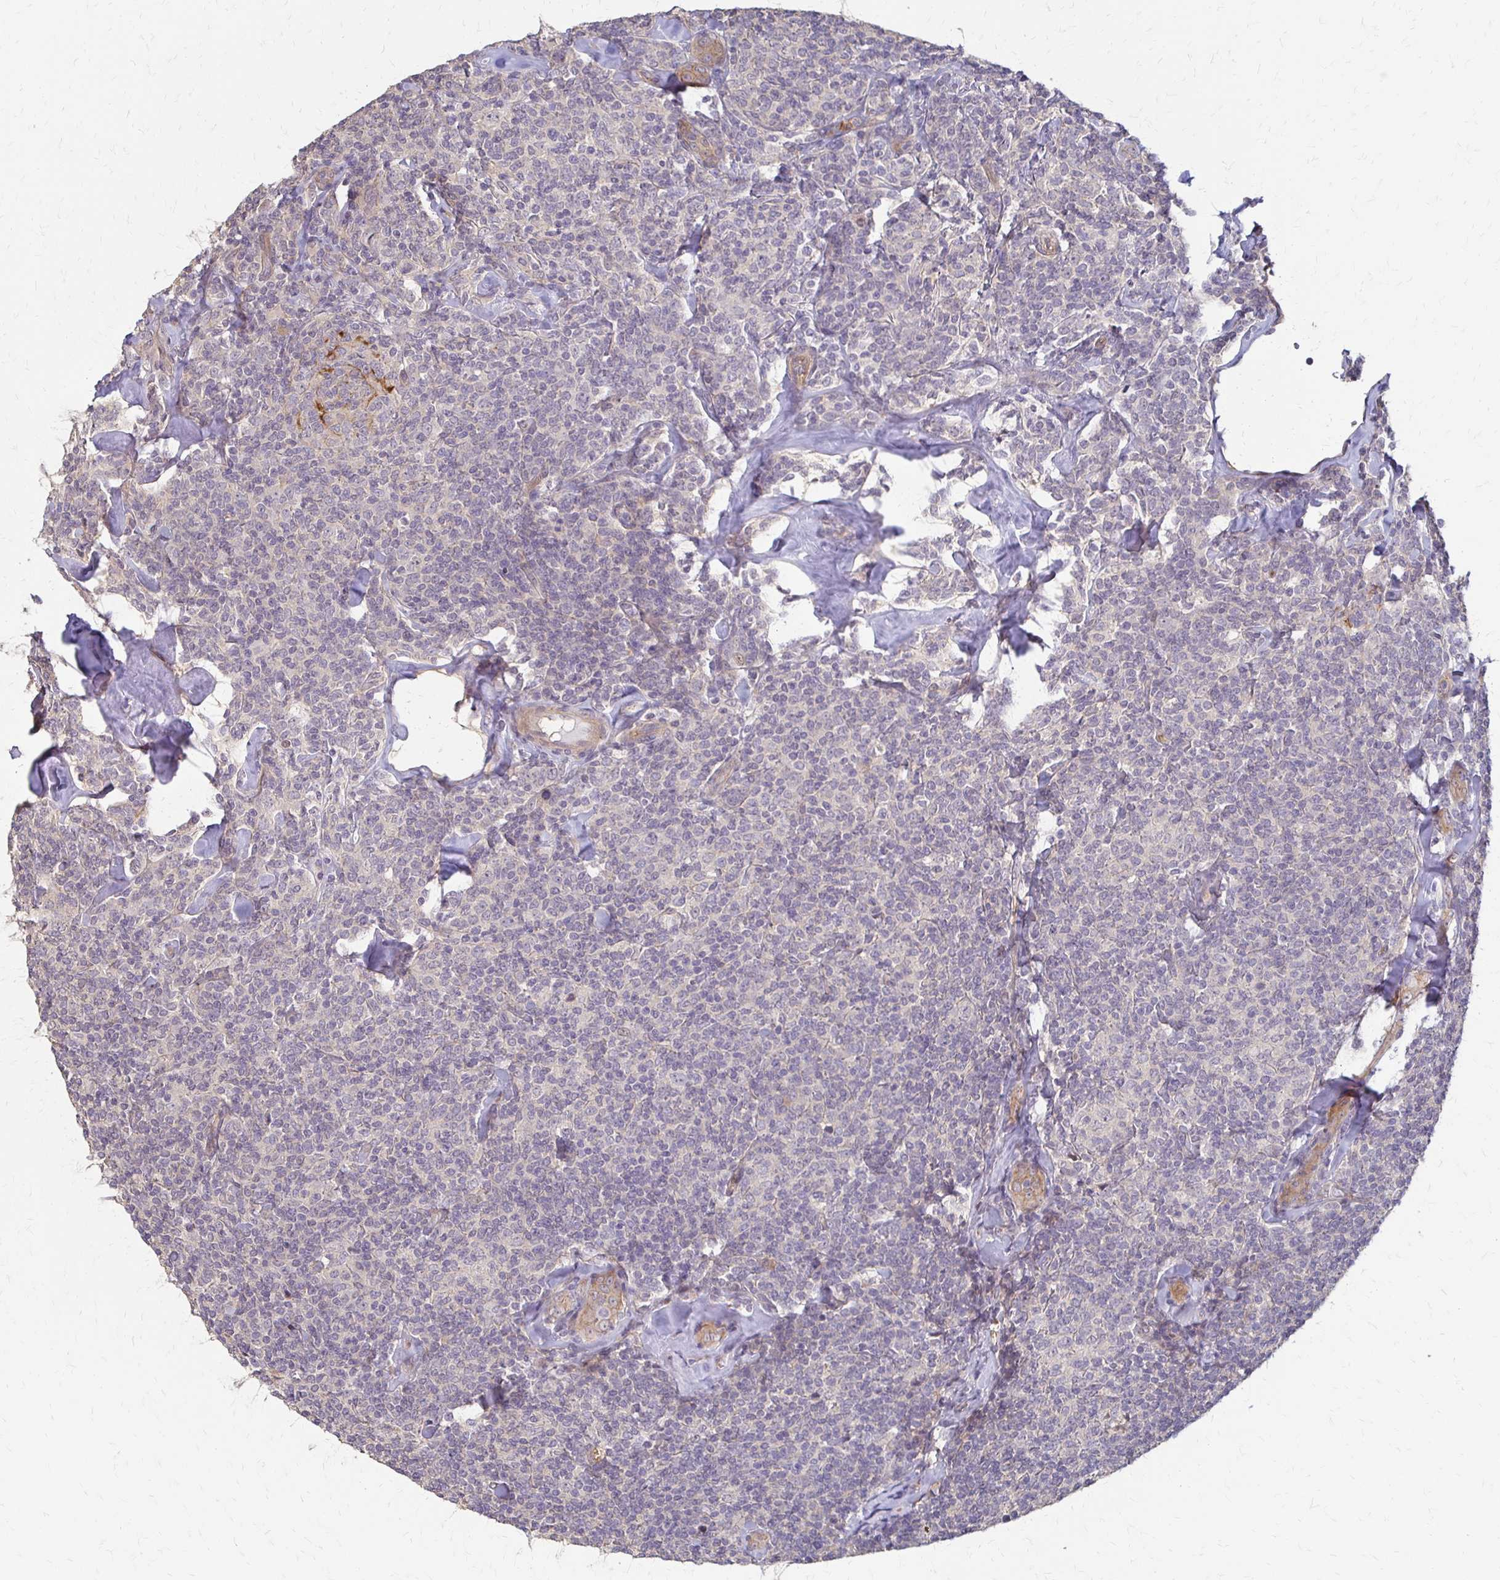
{"staining": {"intensity": "negative", "quantity": "none", "location": "none"}, "tissue": "lymphoma", "cell_type": "Tumor cells", "image_type": "cancer", "snomed": [{"axis": "morphology", "description": "Malignant lymphoma, non-Hodgkin's type, Low grade"}, {"axis": "topography", "description": "Lymph node"}], "caption": "Immunohistochemistry of human lymphoma displays no expression in tumor cells.", "gene": "CFL2", "patient": {"sex": "female", "age": 56}}